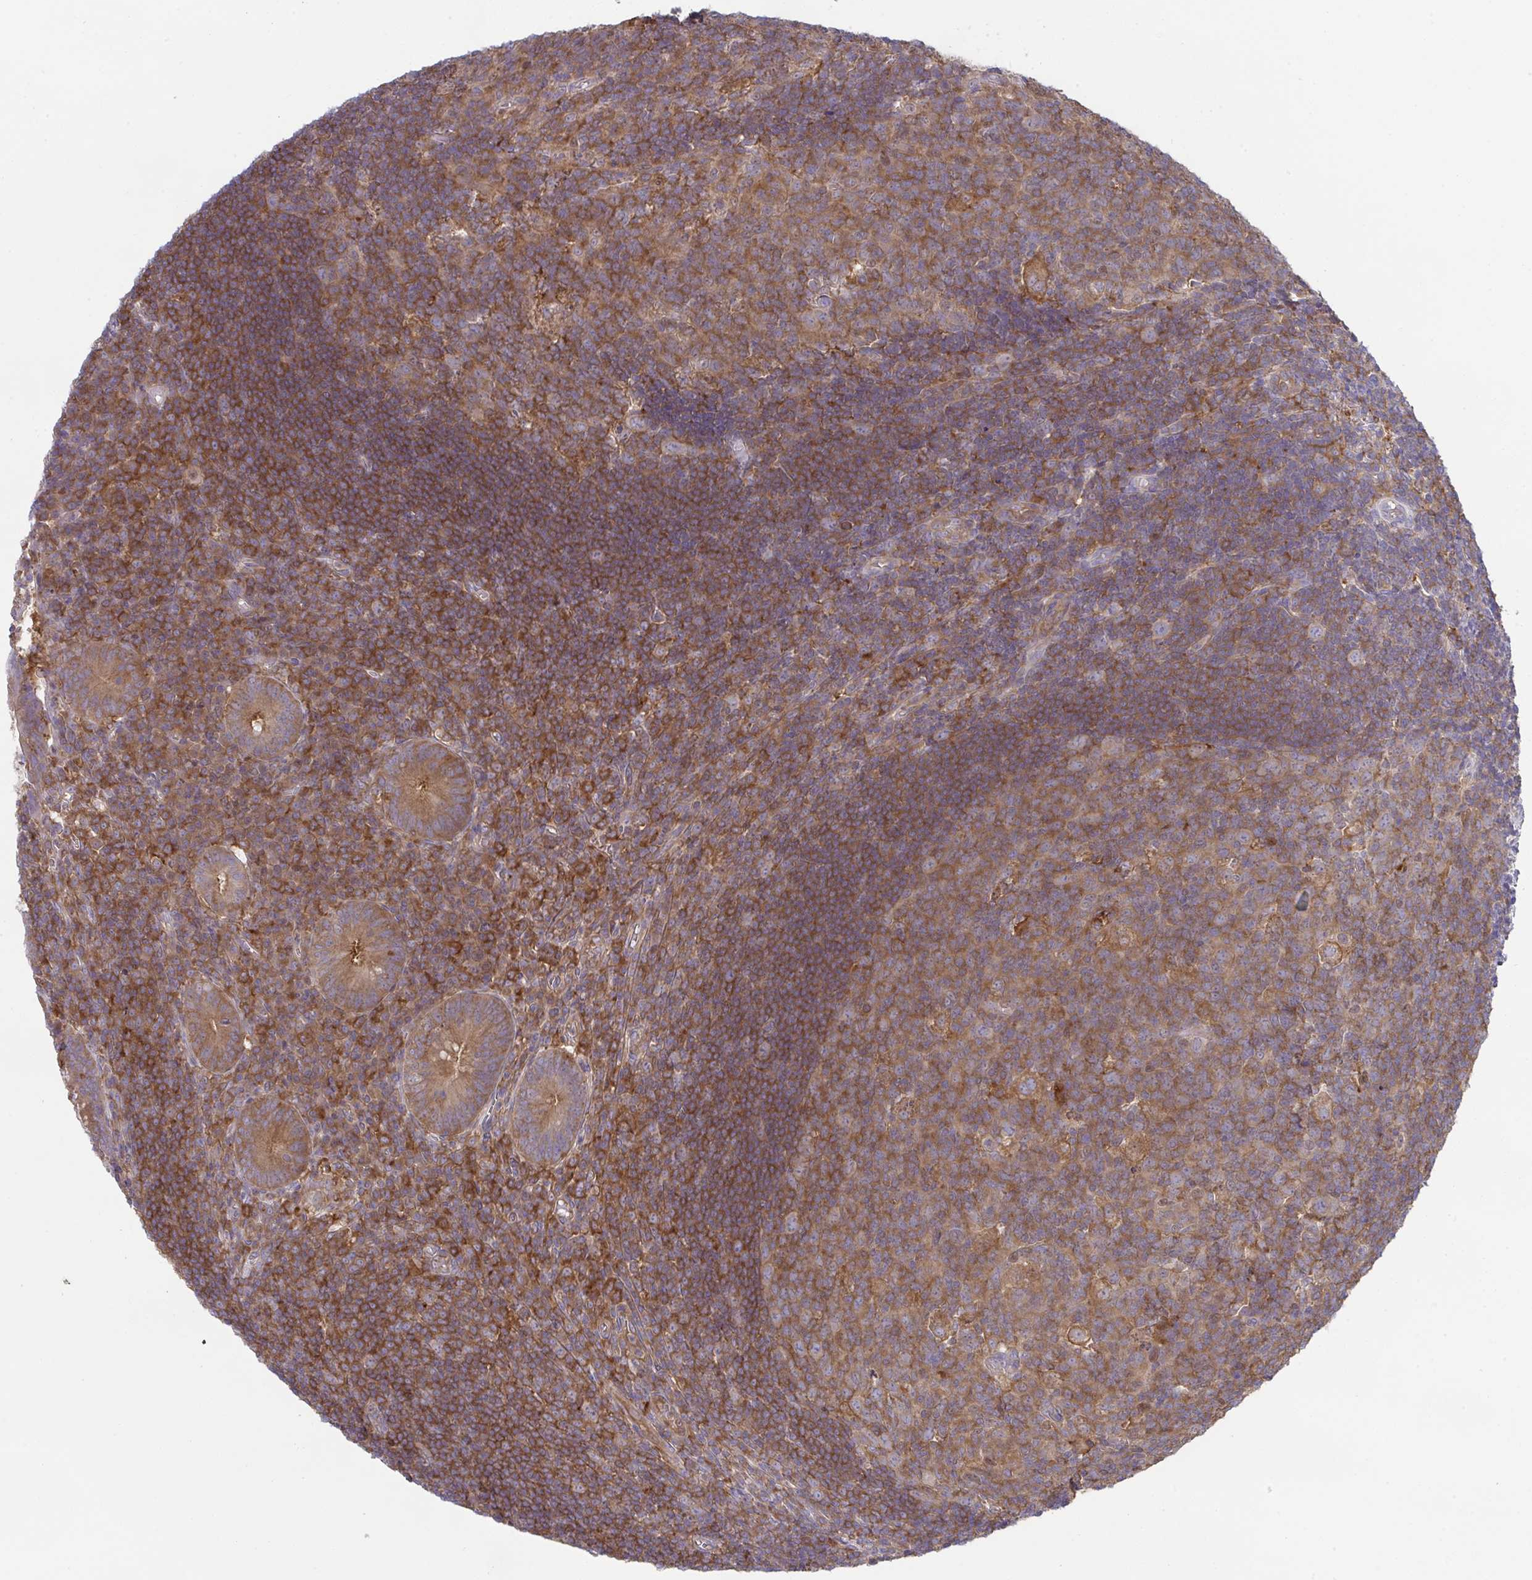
{"staining": {"intensity": "moderate", "quantity": ">75%", "location": "cytoplasmic/membranous"}, "tissue": "appendix", "cell_type": "Glandular cells", "image_type": "normal", "snomed": [{"axis": "morphology", "description": "Normal tissue, NOS"}, {"axis": "topography", "description": "Appendix"}], "caption": "Glandular cells reveal medium levels of moderate cytoplasmic/membranous positivity in about >75% of cells in benign appendix.", "gene": "ALDH16A1", "patient": {"sex": "male", "age": 18}}